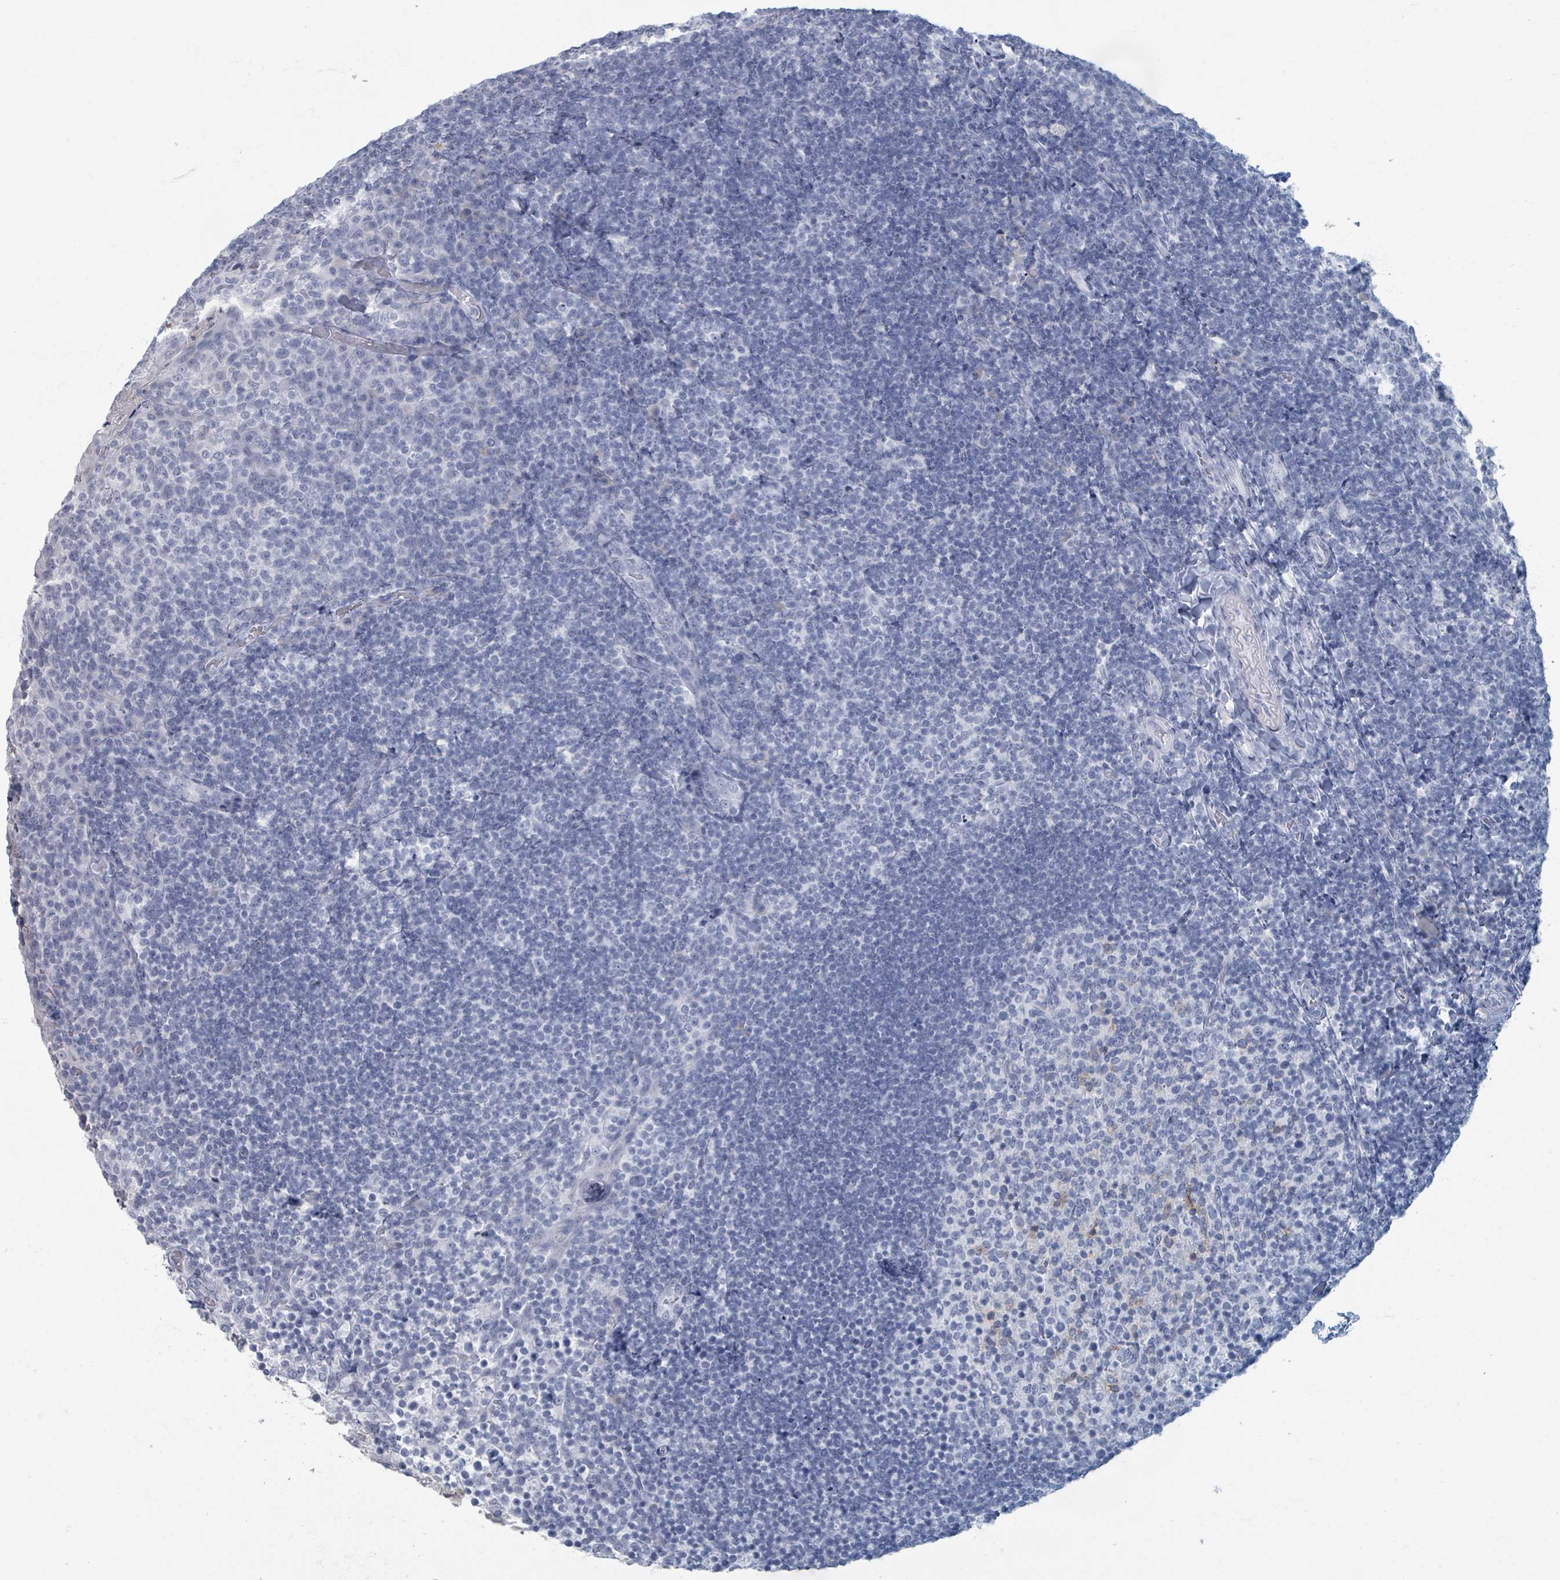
{"staining": {"intensity": "negative", "quantity": "none", "location": "none"}, "tissue": "tonsil", "cell_type": "Germinal center cells", "image_type": "normal", "snomed": [{"axis": "morphology", "description": "Normal tissue, NOS"}, {"axis": "topography", "description": "Tonsil"}], "caption": "IHC photomicrograph of benign tonsil stained for a protein (brown), which demonstrates no expression in germinal center cells.", "gene": "TAS2R1", "patient": {"sex": "female", "age": 10}}